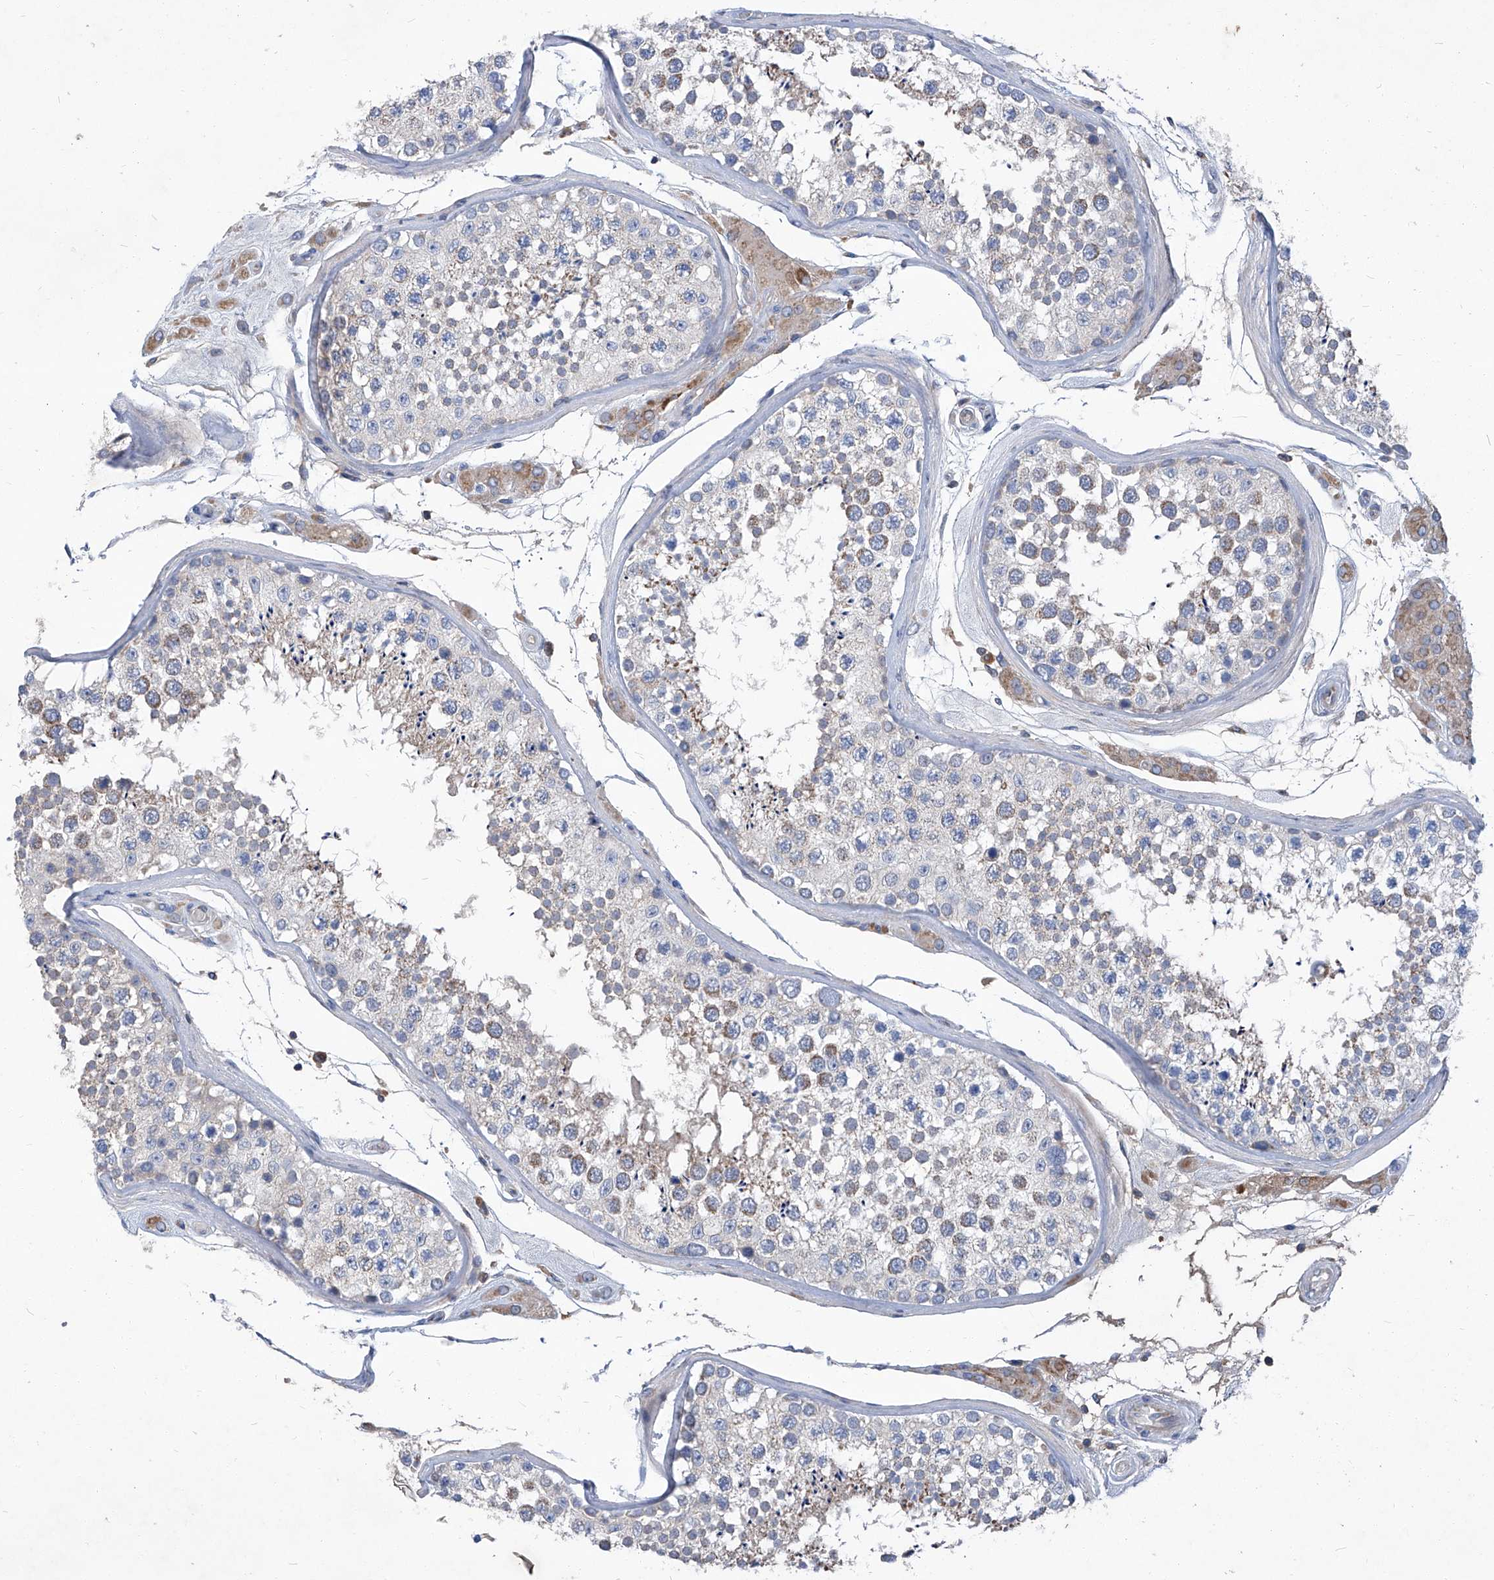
{"staining": {"intensity": "weak", "quantity": "<25%", "location": "cytoplasmic/membranous"}, "tissue": "testis", "cell_type": "Cells in seminiferous ducts", "image_type": "normal", "snomed": [{"axis": "morphology", "description": "Normal tissue, NOS"}, {"axis": "topography", "description": "Testis"}], "caption": "The image exhibits no significant positivity in cells in seminiferous ducts of testis. (DAB immunohistochemistry (IHC) visualized using brightfield microscopy, high magnification).", "gene": "EPHA8", "patient": {"sex": "male", "age": 46}}